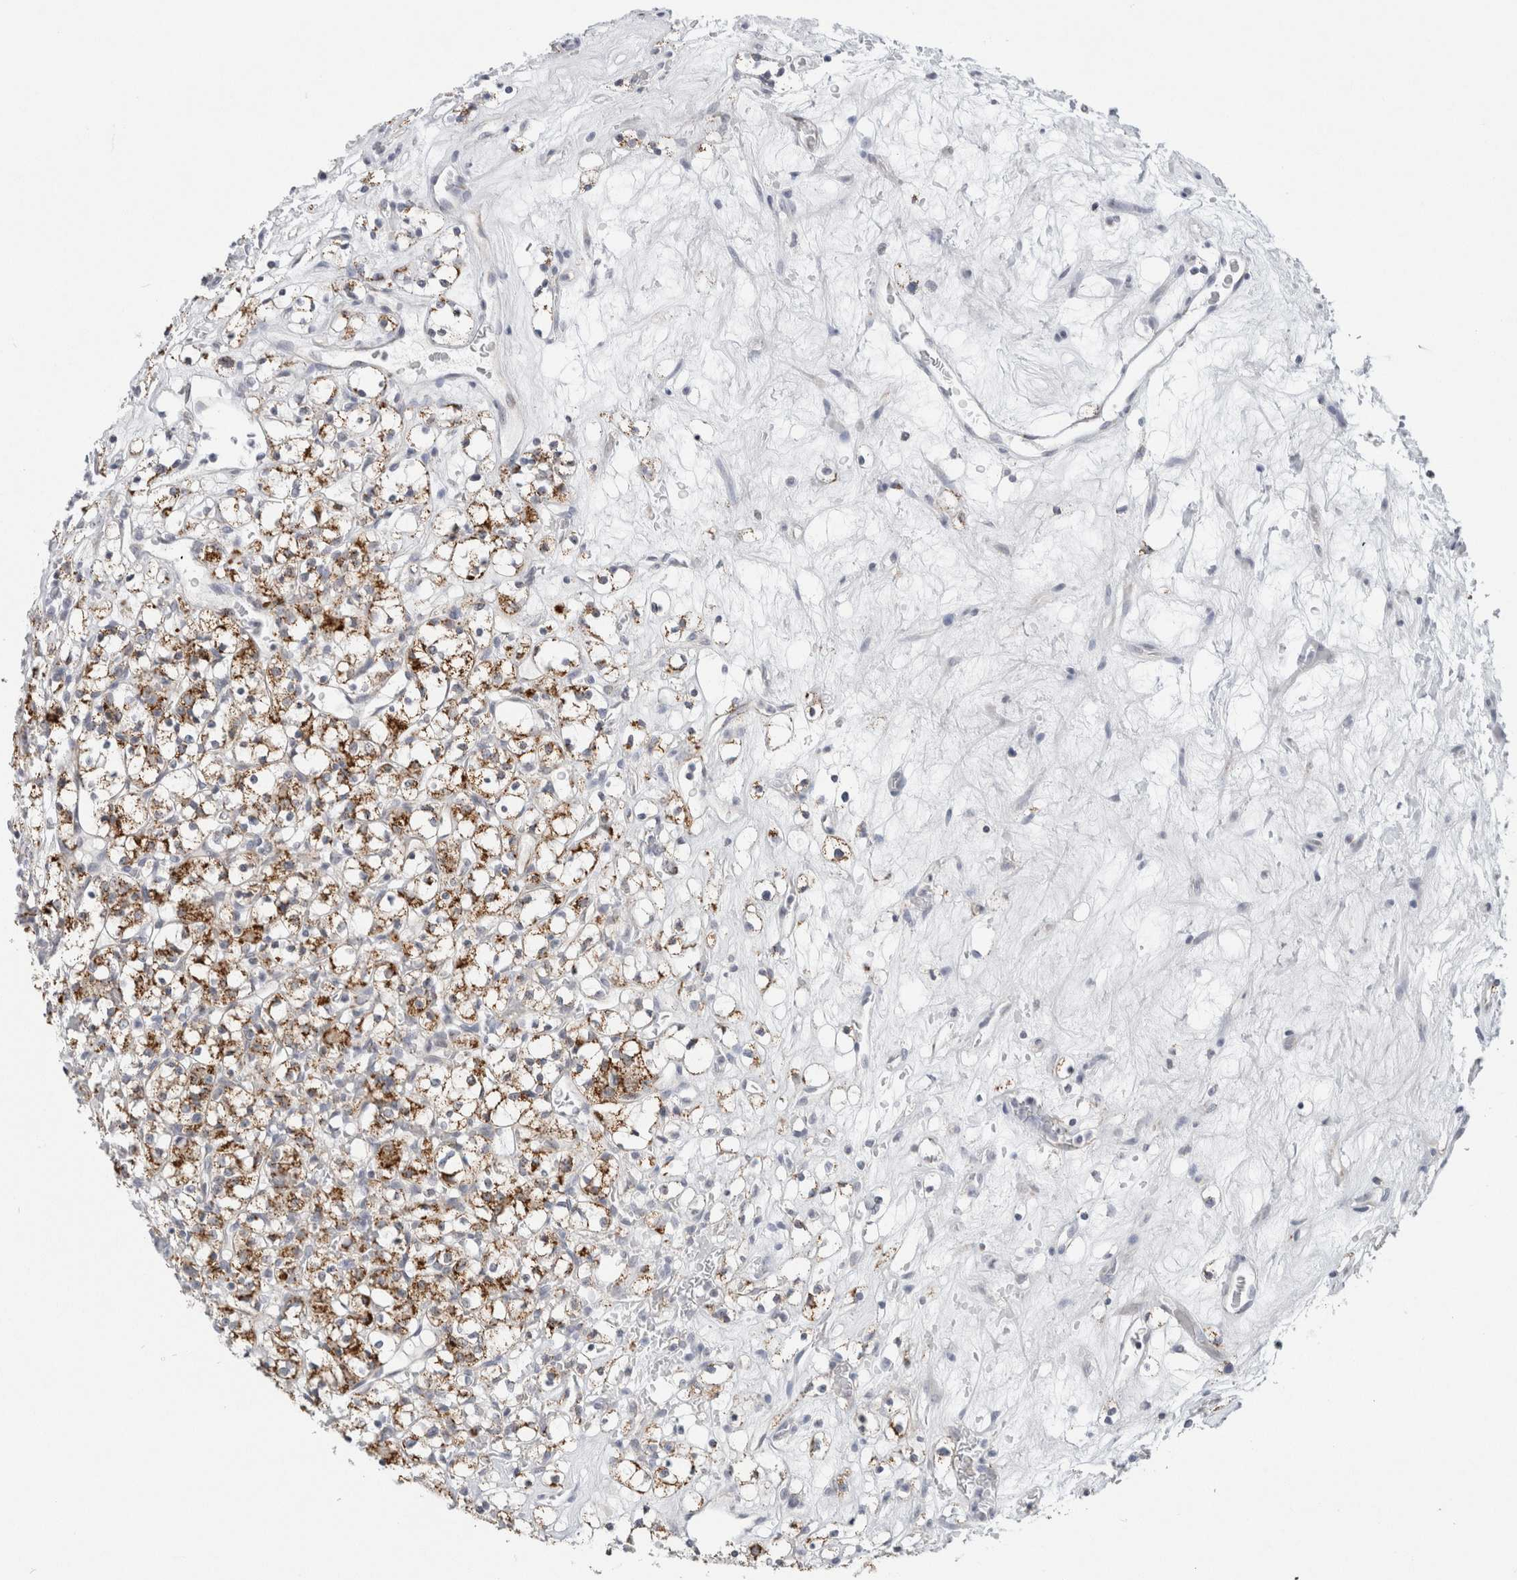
{"staining": {"intensity": "strong", "quantity": ">75%", "location": "cytoplasmic/membranous"}, "tissue": "renal cancer", "cell_type": "Tumor cells", "image_type": "cancer", "snomed": [{"axis": "morphology", "description": "Normal tissue, NOS"}, {"axis": "morphology", "description": "Adenocarcinoma, NOS"}, {"axis": "topography", "description": "Kidney"}], "caption": "DAB immunohistochemical staining of human renal cancer displays strong cytoplasmic/membranous protein expression in about >75% of tumor cells.", "gene": "FAHD1", "patient": {"sex": "female", "age": 72}}